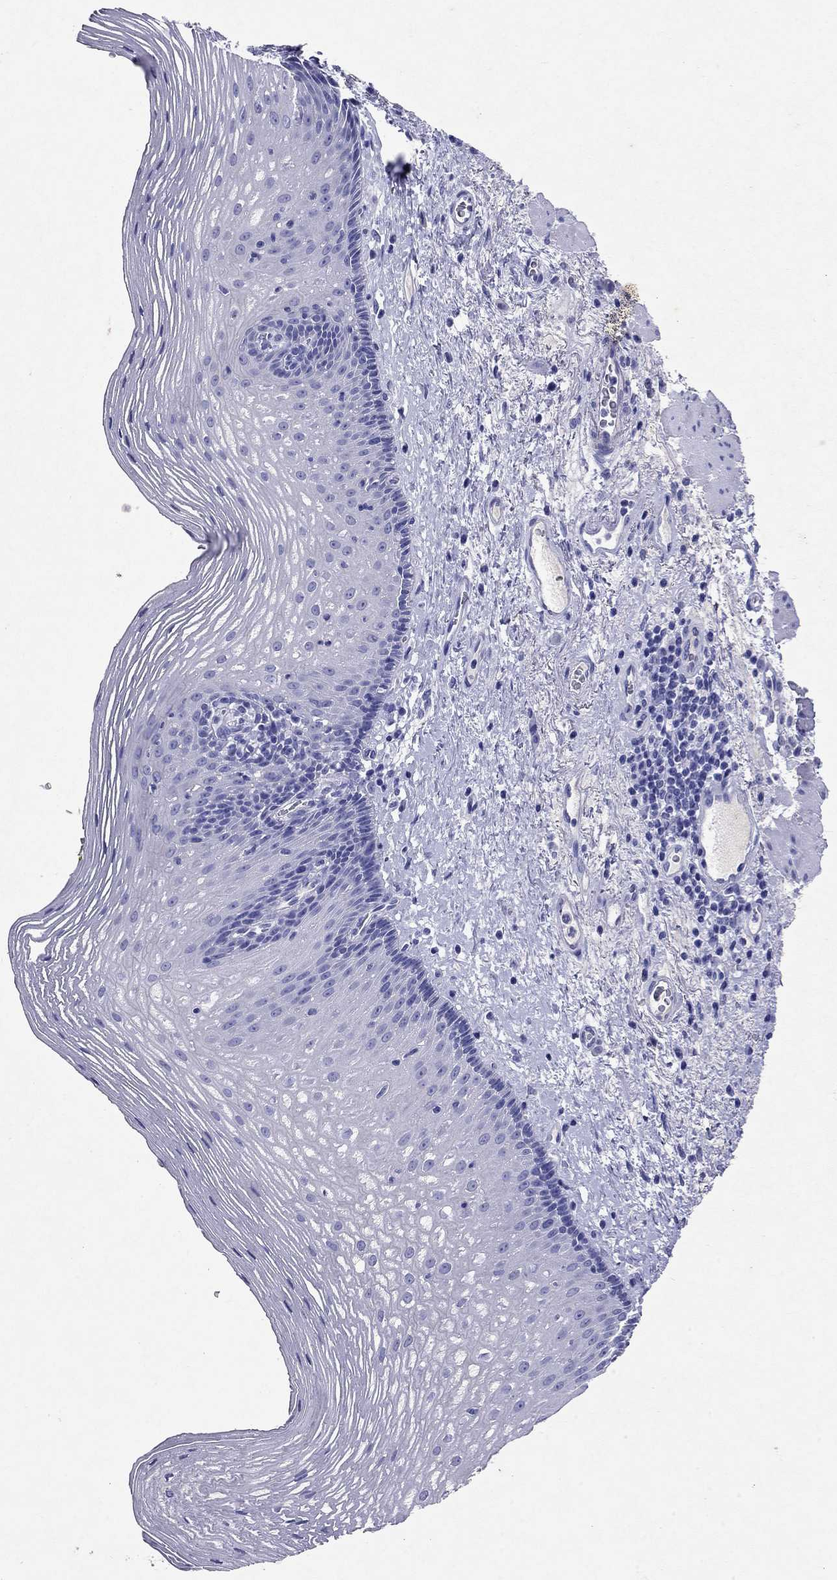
{"staining": {"intensity": "negative", "quantity": "none", "location": "none"}, "tissue": "esophagus", "cell_type": "Squamous epithelial cells", "image_type": "normal", "snomed": [{"axis": "morphology", "description": "Normal tissue, NOS"}, {"axis": "topography", "description": "Esophagus"}], "caption": "Squamous epithelial cells are negative for protein expression in benign human esophagus.", "gene": "ARMC12", "patient": {"sex": "male", "age": 76}}